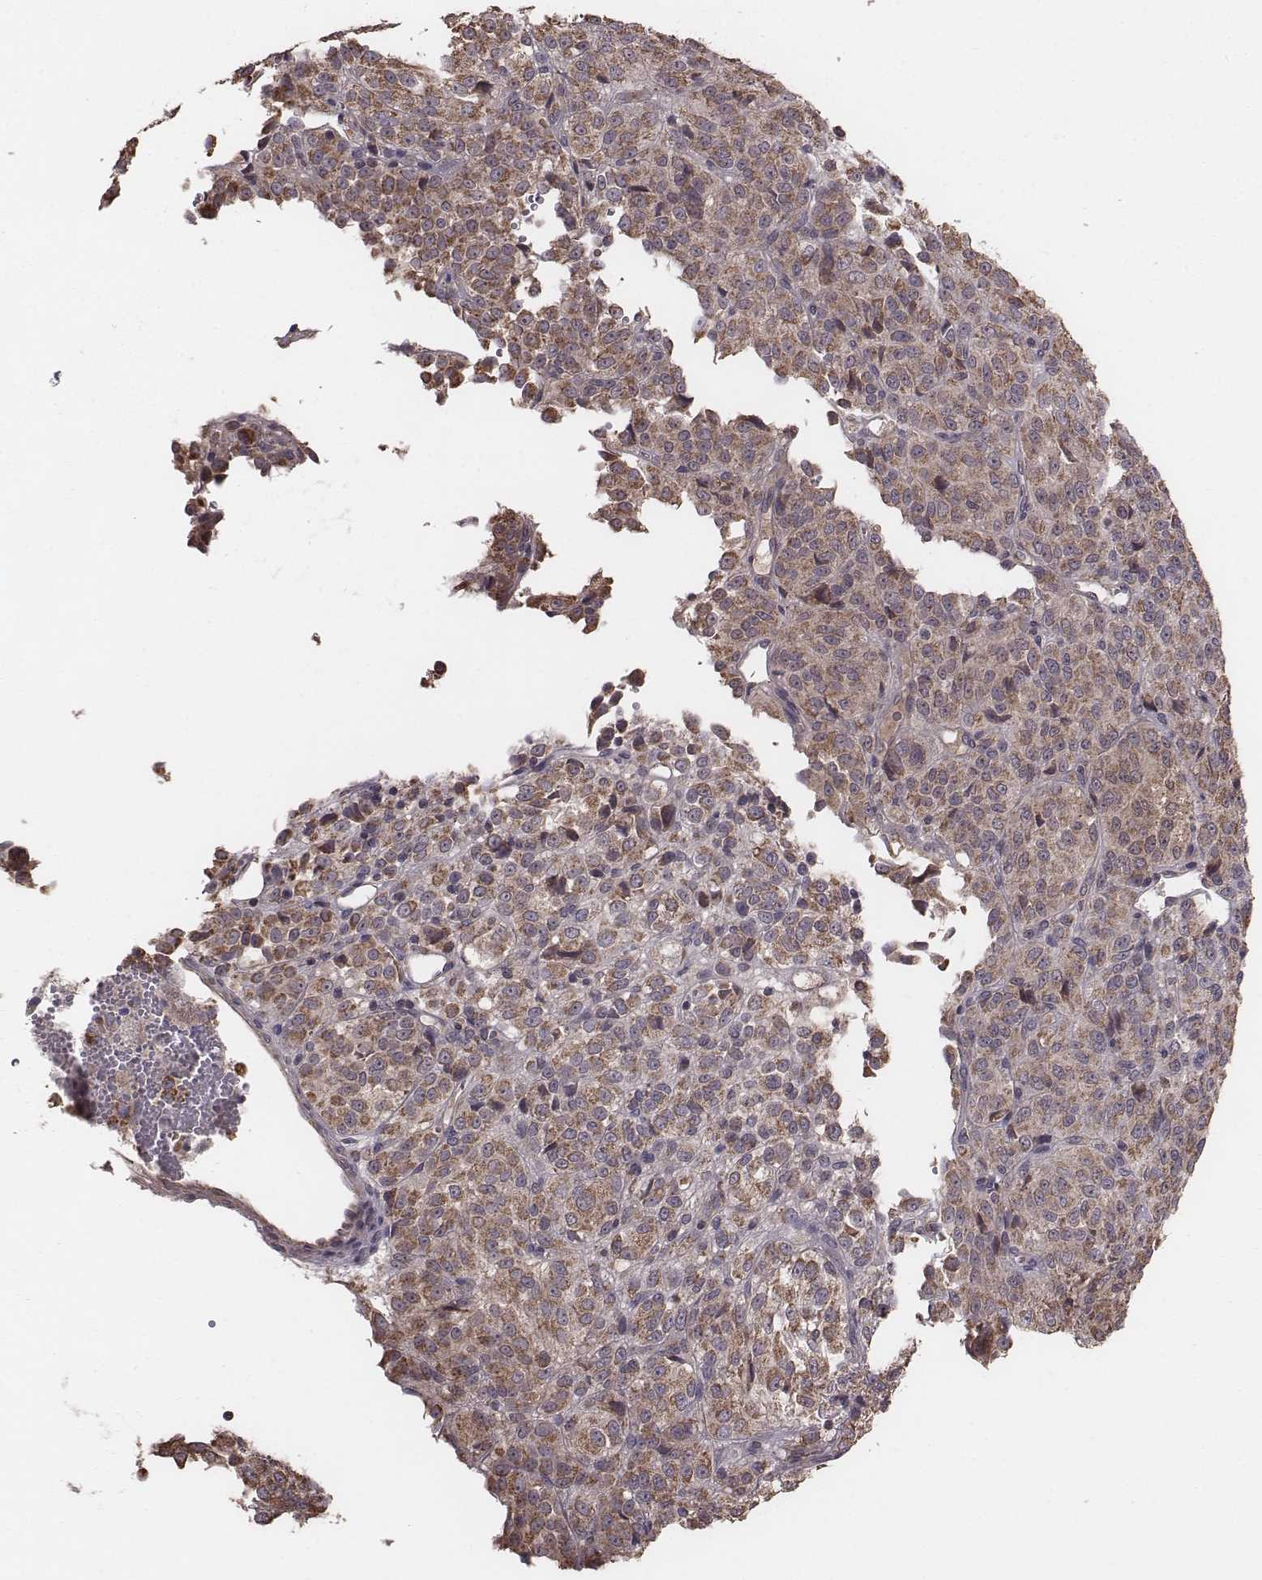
{"staining": {"intensity": "moderate", "quantity": ">75%", "location": "cytoplasmic/membranous"}, "tissue": "melanoma", "cell_type": "Tumor cells", "image_type": "cancer", "snomed": [{"axis": "morphology", "description": "Malignant melanoma, Metastatic site"}, {"axis": "topography", "description": "Brain"}], "caption": "Malignant melanoma (metastatic site) was stained to show a protein in brown. There is medium levels of moderate cytoplasmic/membranous staining in about >75% of tumor cells.", "gene": "PDCD2L", "patient": {"sex": "female", "age": 56}}